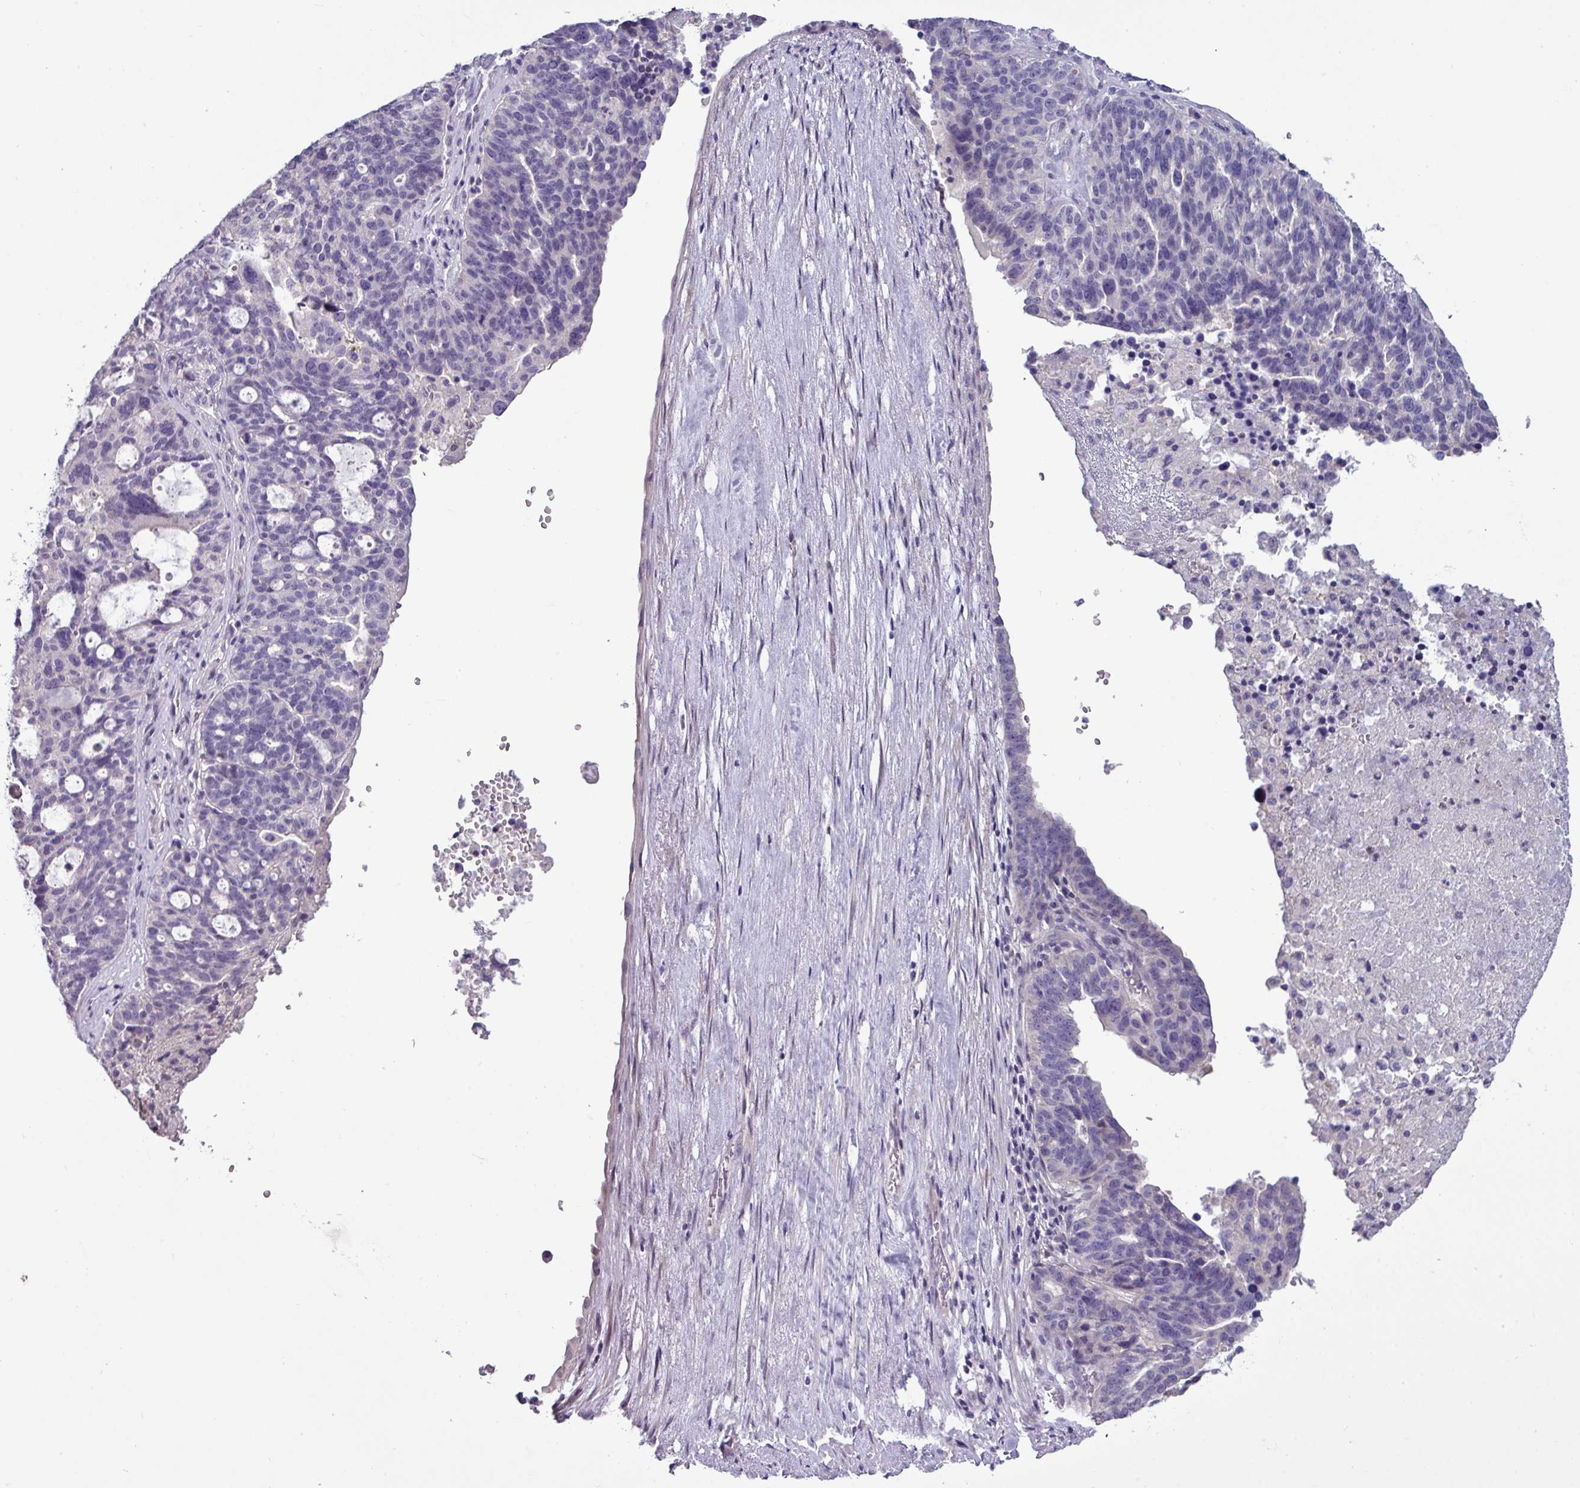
{"staining": {"intensity": "negative", "quantity": "none", "location": "none"}, "tissue": "ovarian cancer", "cell_type": "Tumor cells", "image_type": "cancer", "snomed": [{"axis": "morphology", "description": "Cystadenocarcinoma, serous, NOS"}, {"axis": "topography", "description": "Ovary"}], "caption": "The image exhibits no staining of tumor cells in serous cystadenocarcinoma (ovarian).", "gene": "PNLDC1", "patient": {"sex": "female", "age": 59}}